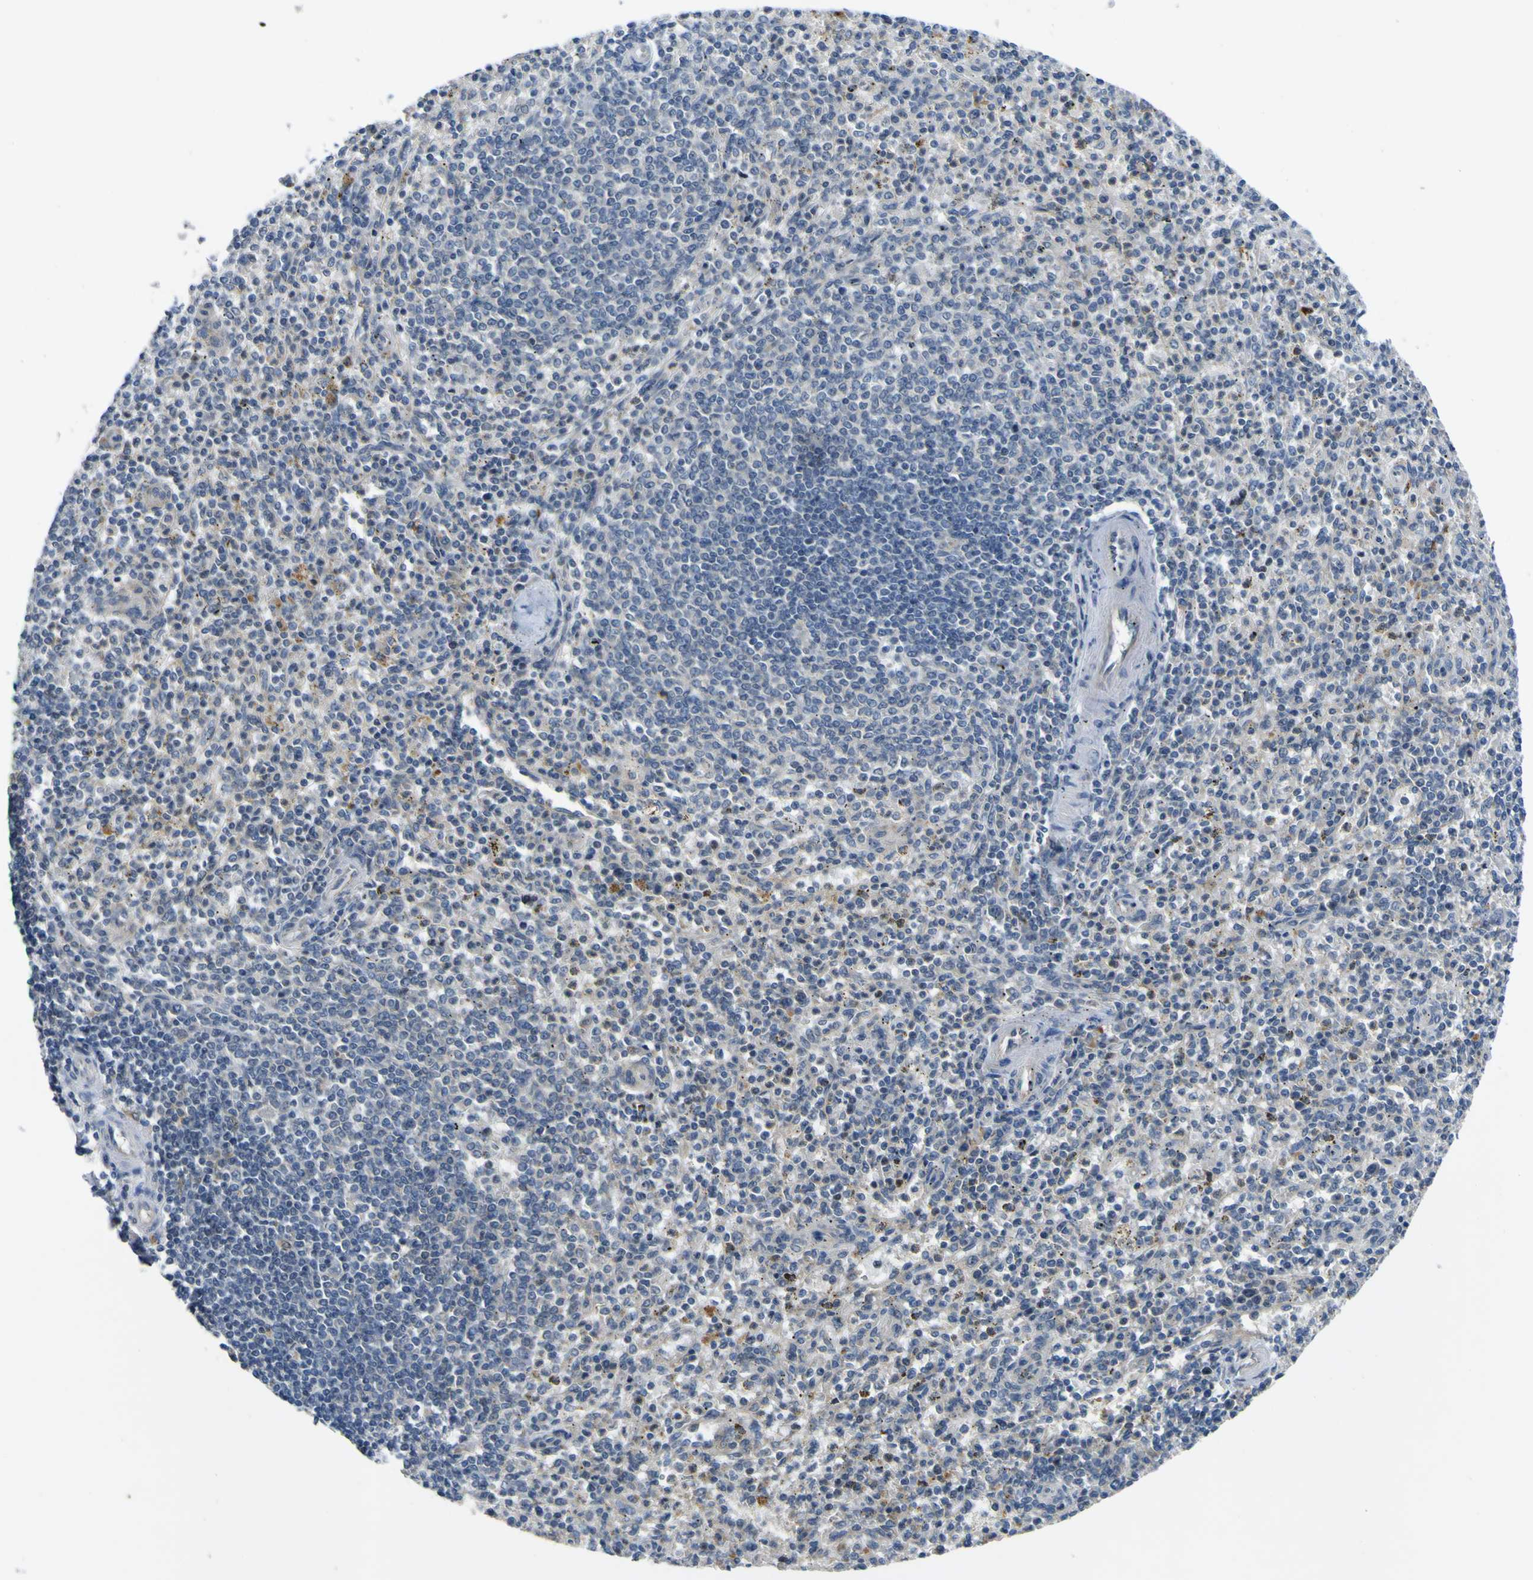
{"staining": {"intensity": "weak", "quantity": "<25%", "location": "cytoplasmic/membranous"}, "tissue": "spleen", "cell_type": "Cells in red pulp", "image_type": "normal", "snomed": [{"axis": "morphology", "description": "Normal tissue, NOS"}, {"axis": "topography", "description": "Spleen"}], "caption": "Micrograph shows no protein expression in cells in red pulp of benign spleen.", "gene": "LDLR", "patient": {"sex": "male", "age": 72}}